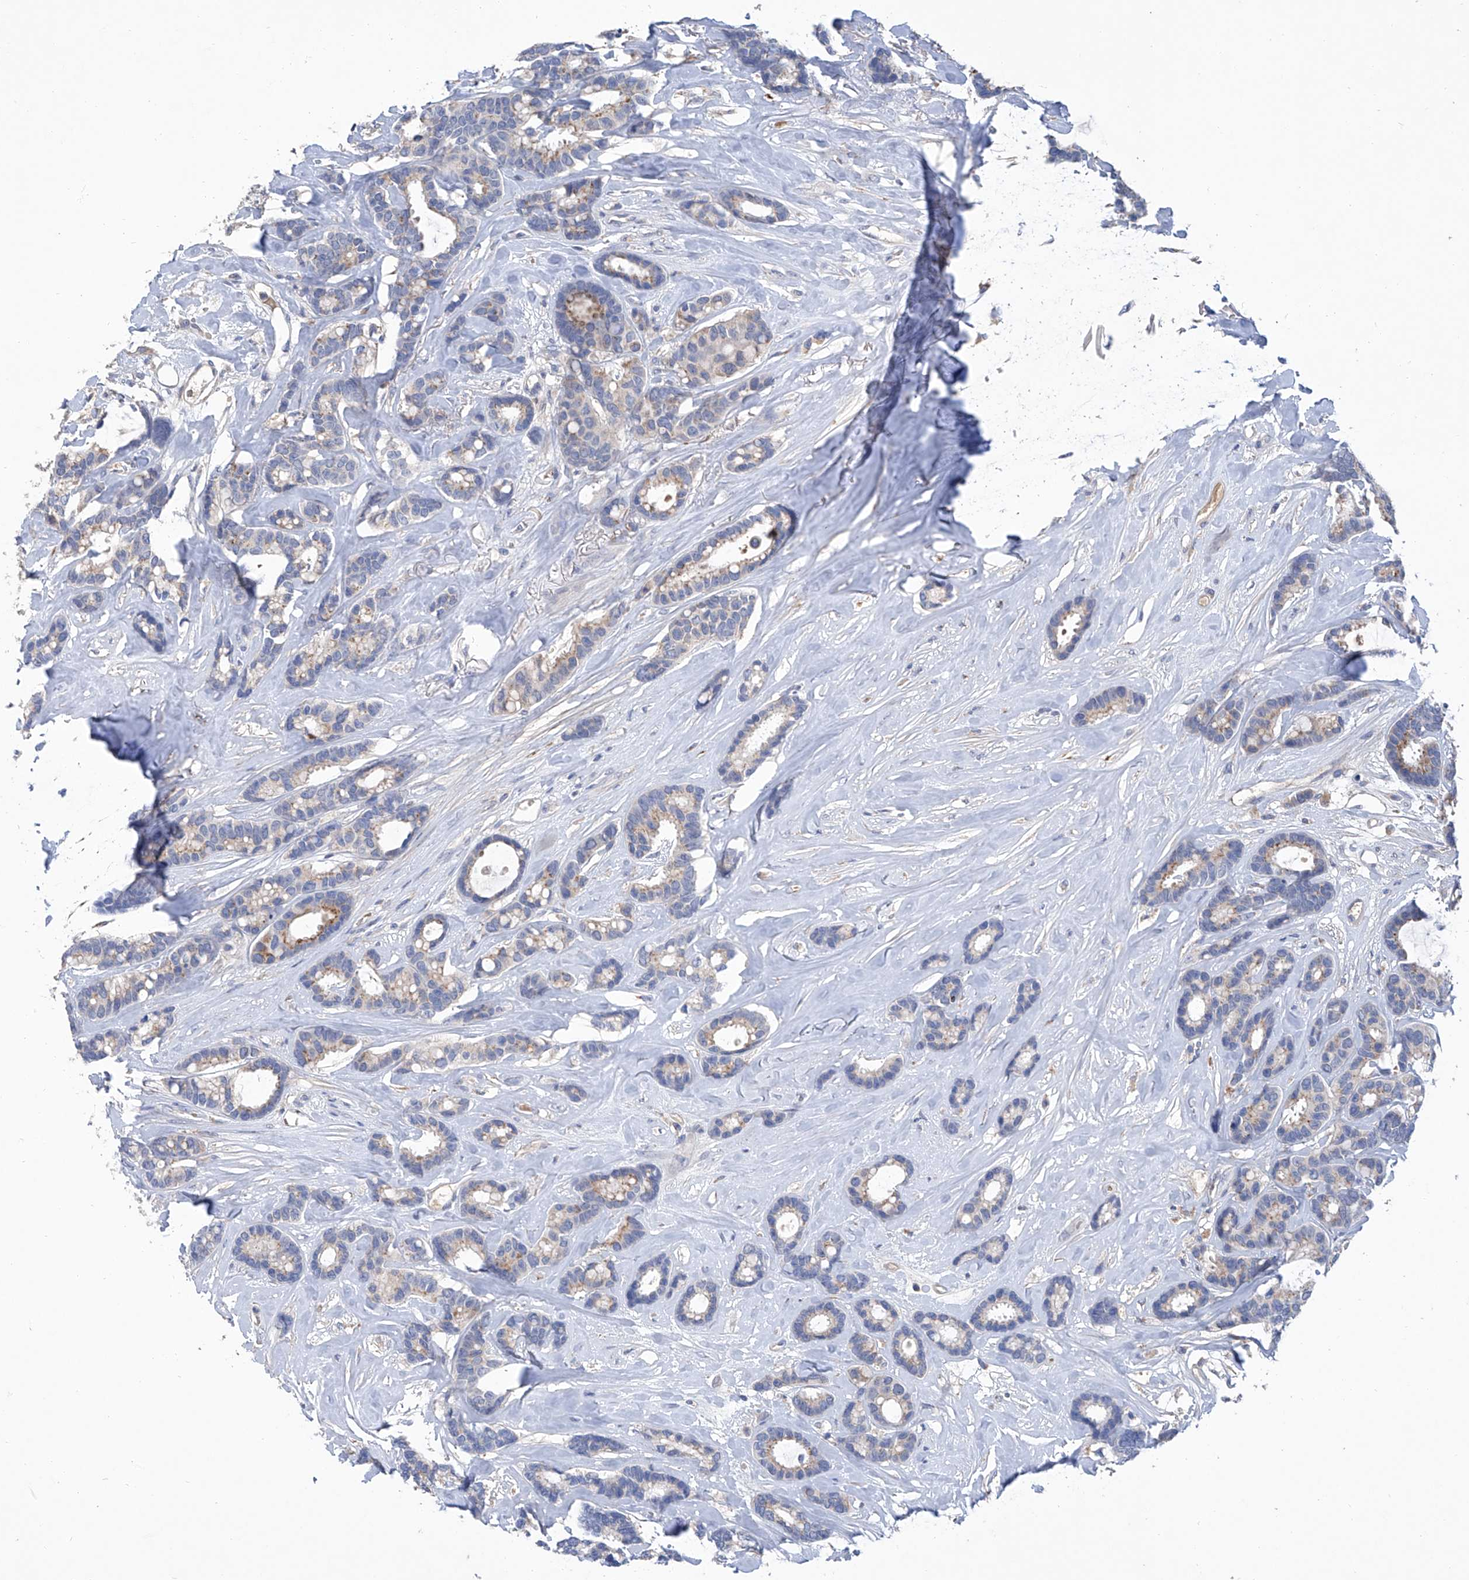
{"staining": {"intensity": "weak", "quantity": "<25%", "location": "cytoplasmic/membranous"}, "tissue": "breast cancer", "cell_type": "Tumor cells", "image_type": "cancer", "snomed": [{"axis": "morphology", "description": "Duct carcinoma"}, {"axis": "topography", "description": "Breast"}], "caption": "Protein analysis of breast invasive ductal carcinoma shows no significant staining in tumor cells.", "gene": "GPT", "patient": {"sex": "female", "age": 87}}